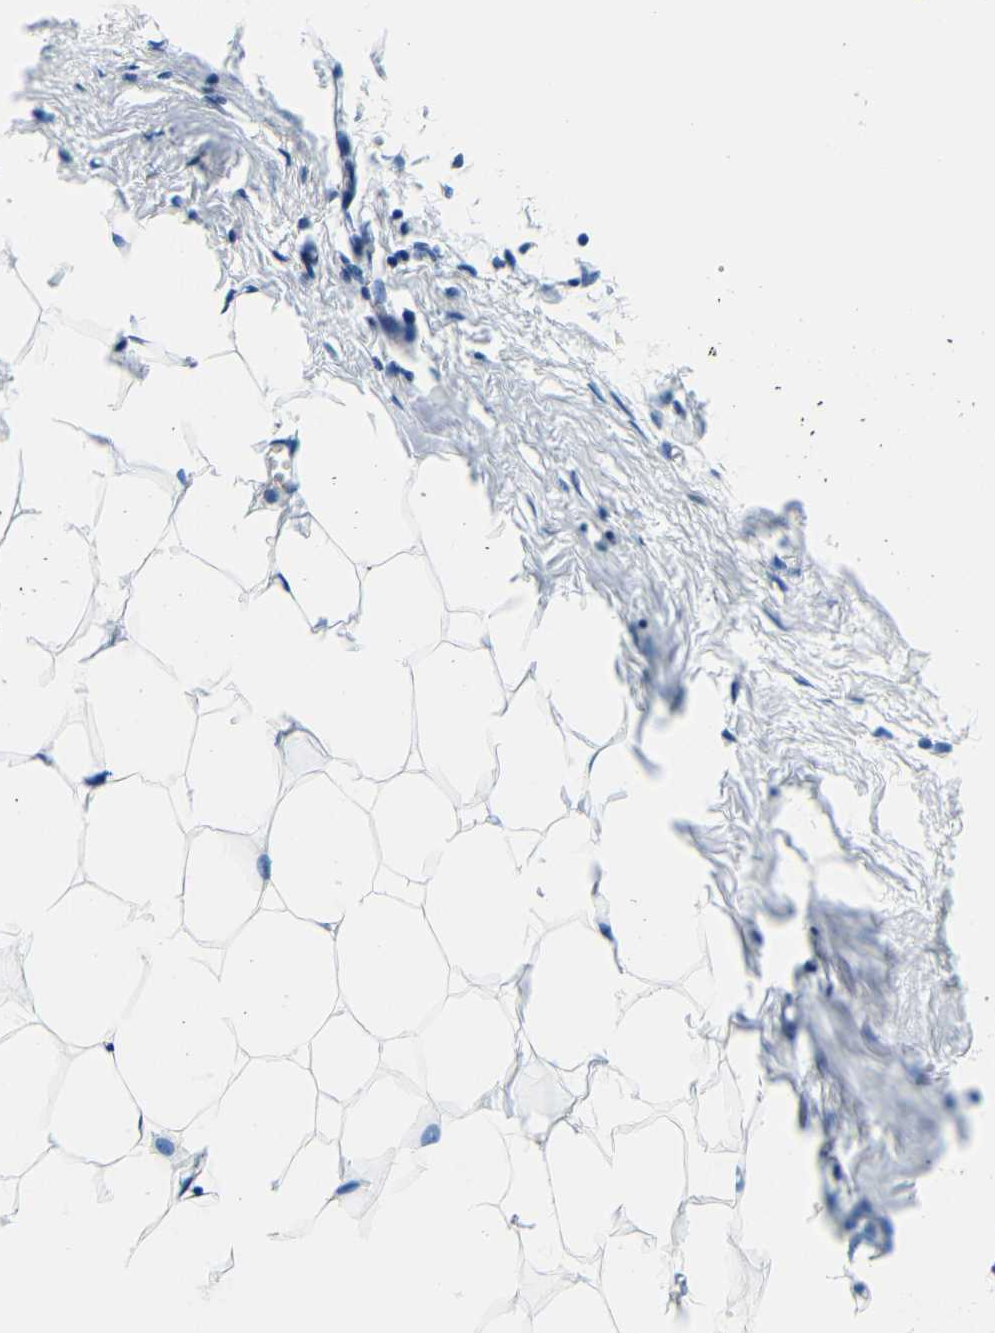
{"staining": {"intensity": "negative", "quantity": "none", "location": "none"}, "tissue": "breast", "cell_type": "Adipocytes", "image_type": "normal", "snomed": [{"axis": "morphology", "description": "Normal tissue, NOS"}, {"axis": "topography", "description": "Breast"}], "caption": "Photomicrograph shows no protein positivity in adipocytes of unremarkable breast. (Stains: DAB immunohistochemistry (IHC) with hematoxylin counter stain, Microscopy: brightfield microscopy at high magnification).", "gene": "ADAP1", "patient": {"sex": "female", "age": 27}}